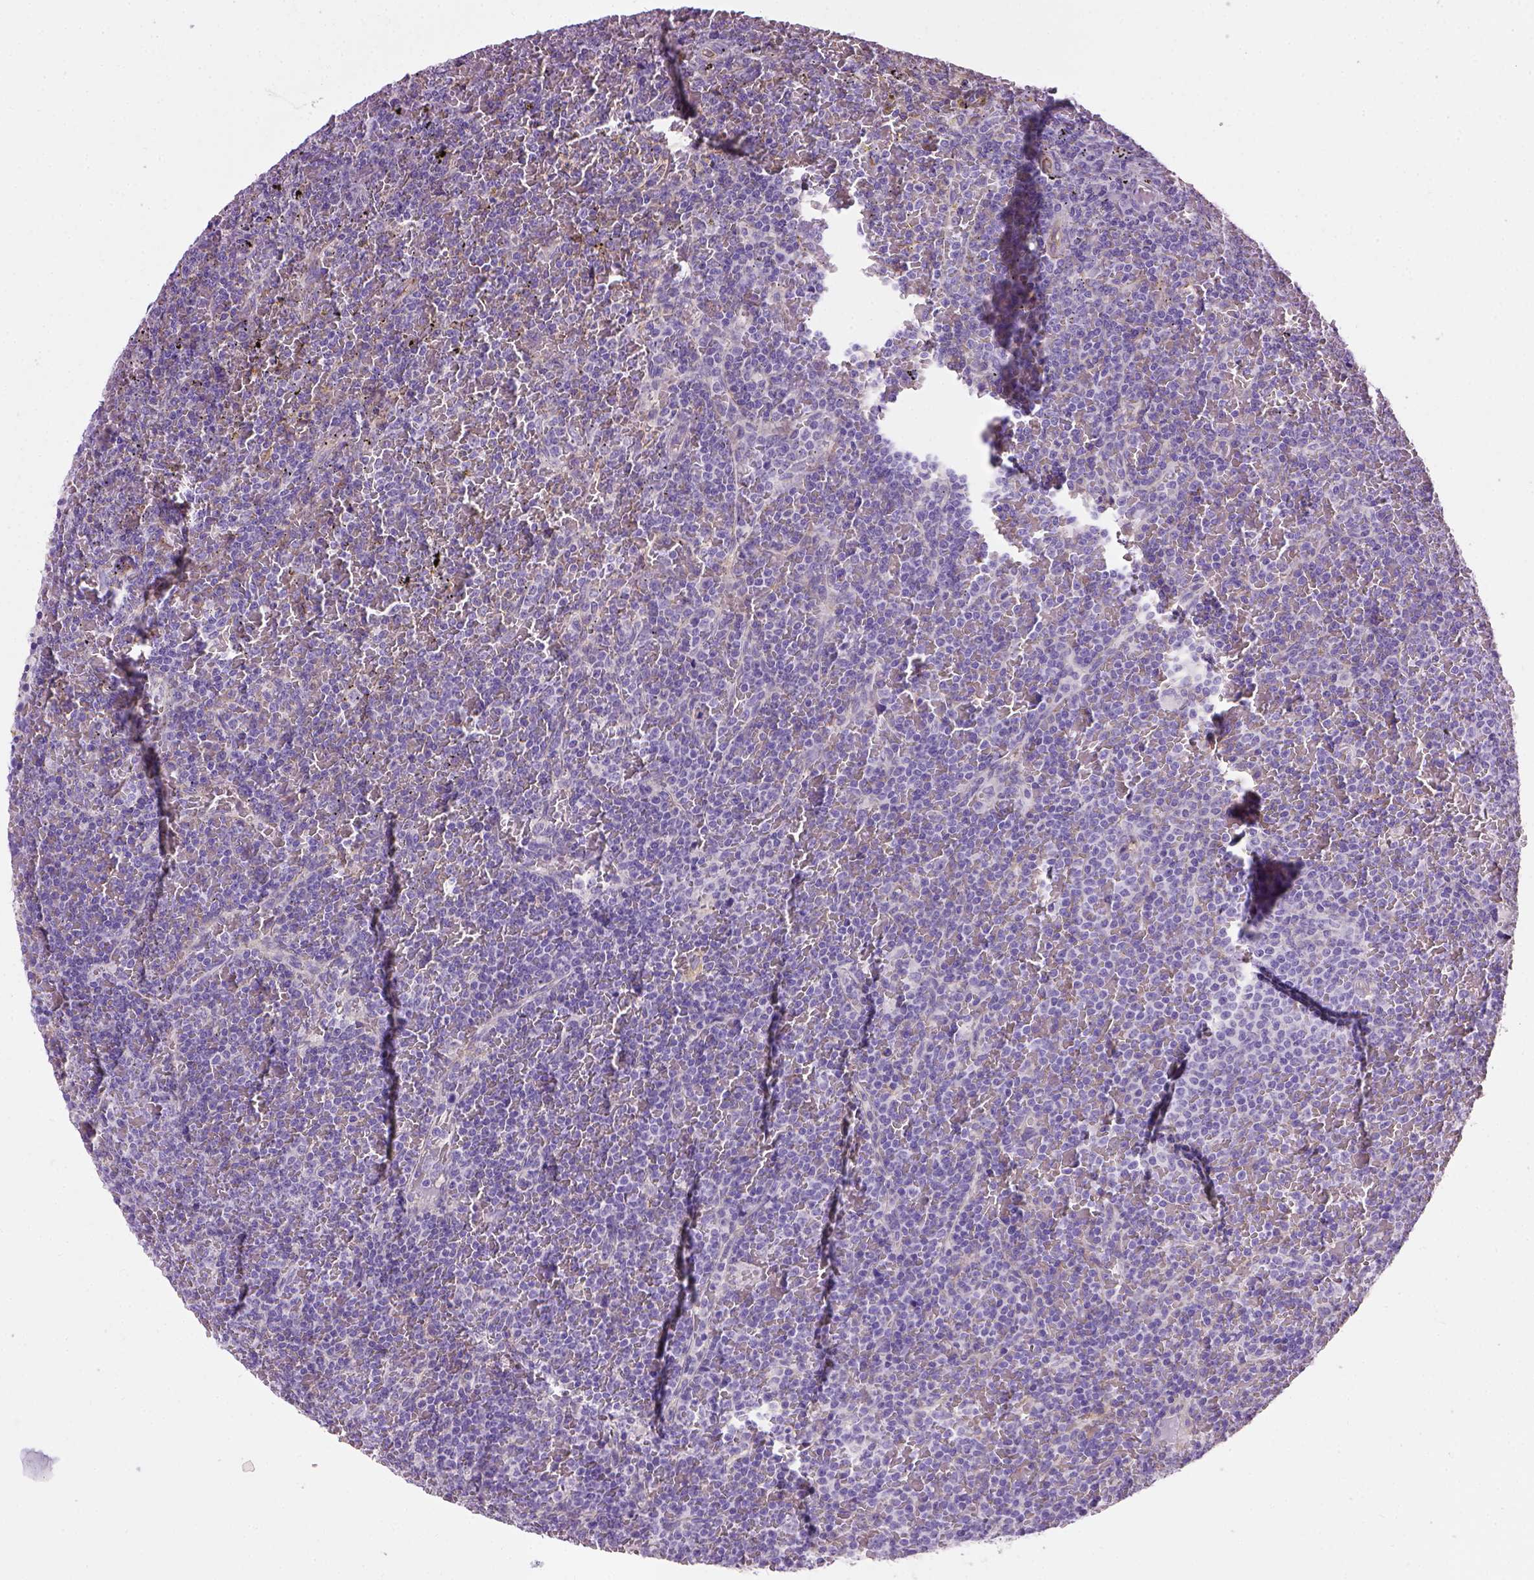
{"staining": {"intensity": "negative", "quantity": "none", "location": "none"}, "tissue": "lymphoma", "cell_type": "Tumor cells", "image_type": "cancer", "snomed": [{"axis": "morphology", "description": "Malignant lymphoma, non-Hodgkin's type, Low grade"}, {"axis": "topography", "description": "Spleen"}], "caption": "The immunohistochemistry micrograph has no significant staining in tumor cells of low-grade malignant lymphoma, non-Hodgkin's type tissue.", "gene": "ENG", "patient": {"sex": "female", "age": 77}}